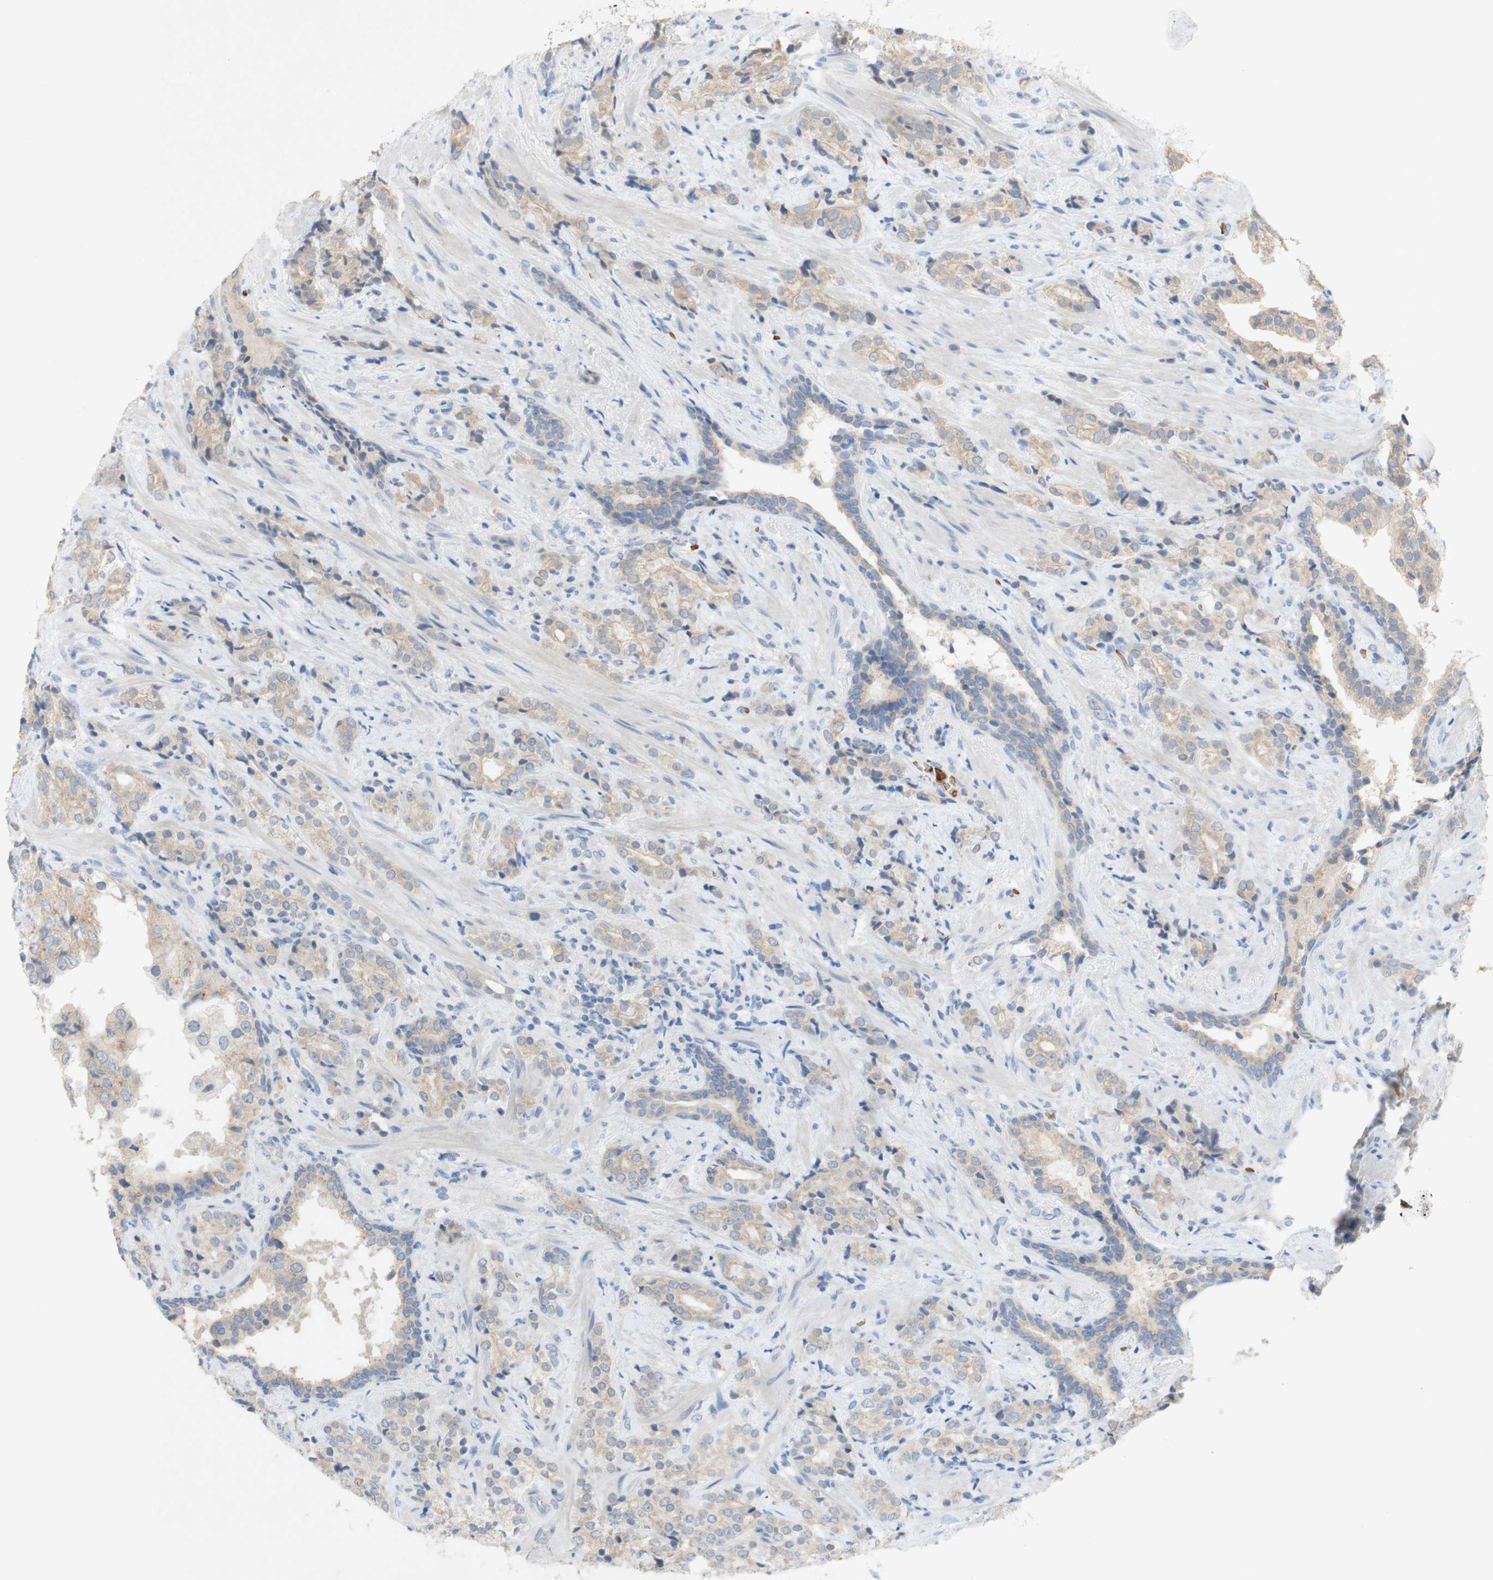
{"staining": {"intensity": "weak", "quantity": "25%-75%", "location": "cytoplasmic/membranous"}, "tissue": "prostate cancer", "cell_type": "Tumor cells", "image_type": "cancer", "snomed": [{"axis": "morphology", "description": "Adenocarcinoma, High grade"}, {"axis": "topography", "description": "Prostate"}], "caption": "Tumor cells exhibit low levels of weak cytoplasmic/membranous positivity in about 25%-75% of cells in prostate cancer. (IHC, brightfield microscopy, high magnification).", "gene": "EPO", "patient": {"sex": "male", "age": 71}}